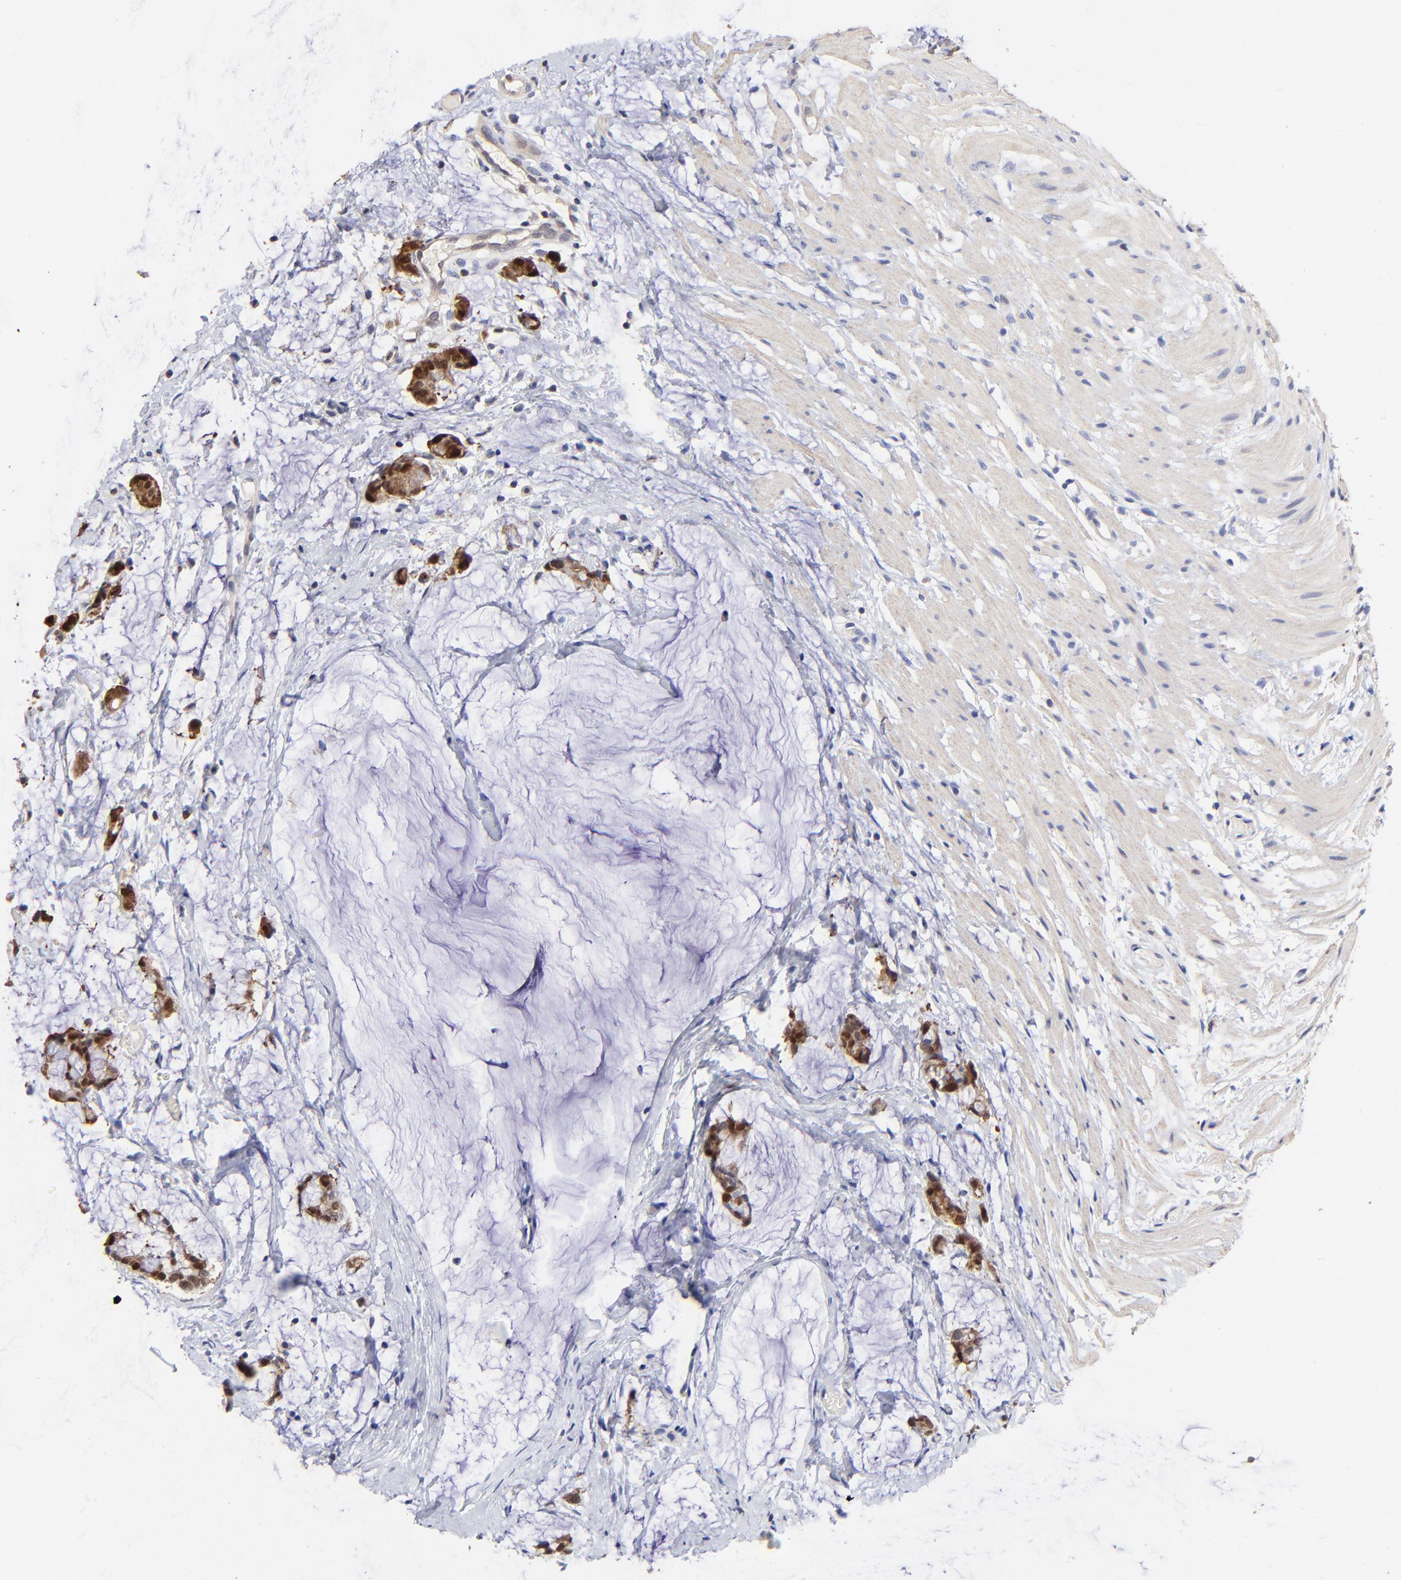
{"staining": {"intensity": "strong", "quantity": ">75%", "location": "cytoplasmic/membranous,nuclear"}, "tissue": "colorectal cancer", "cell_type": "Tumor cells", "image_type": "cancer", "snomed": [{"axis": "morphology", "description": "Adenocarcinoma, NOS"}, {"axis": "topography", "description": "Colon"}], "caption": "The immunohistochemical stain labels strong cytoplasmic/membranous and nuclear expression in tumor cells of colorectal adenocarcinoma tissue.", "gene": "DCTPP1", "patient": {"sex": "male", "age": 14}}